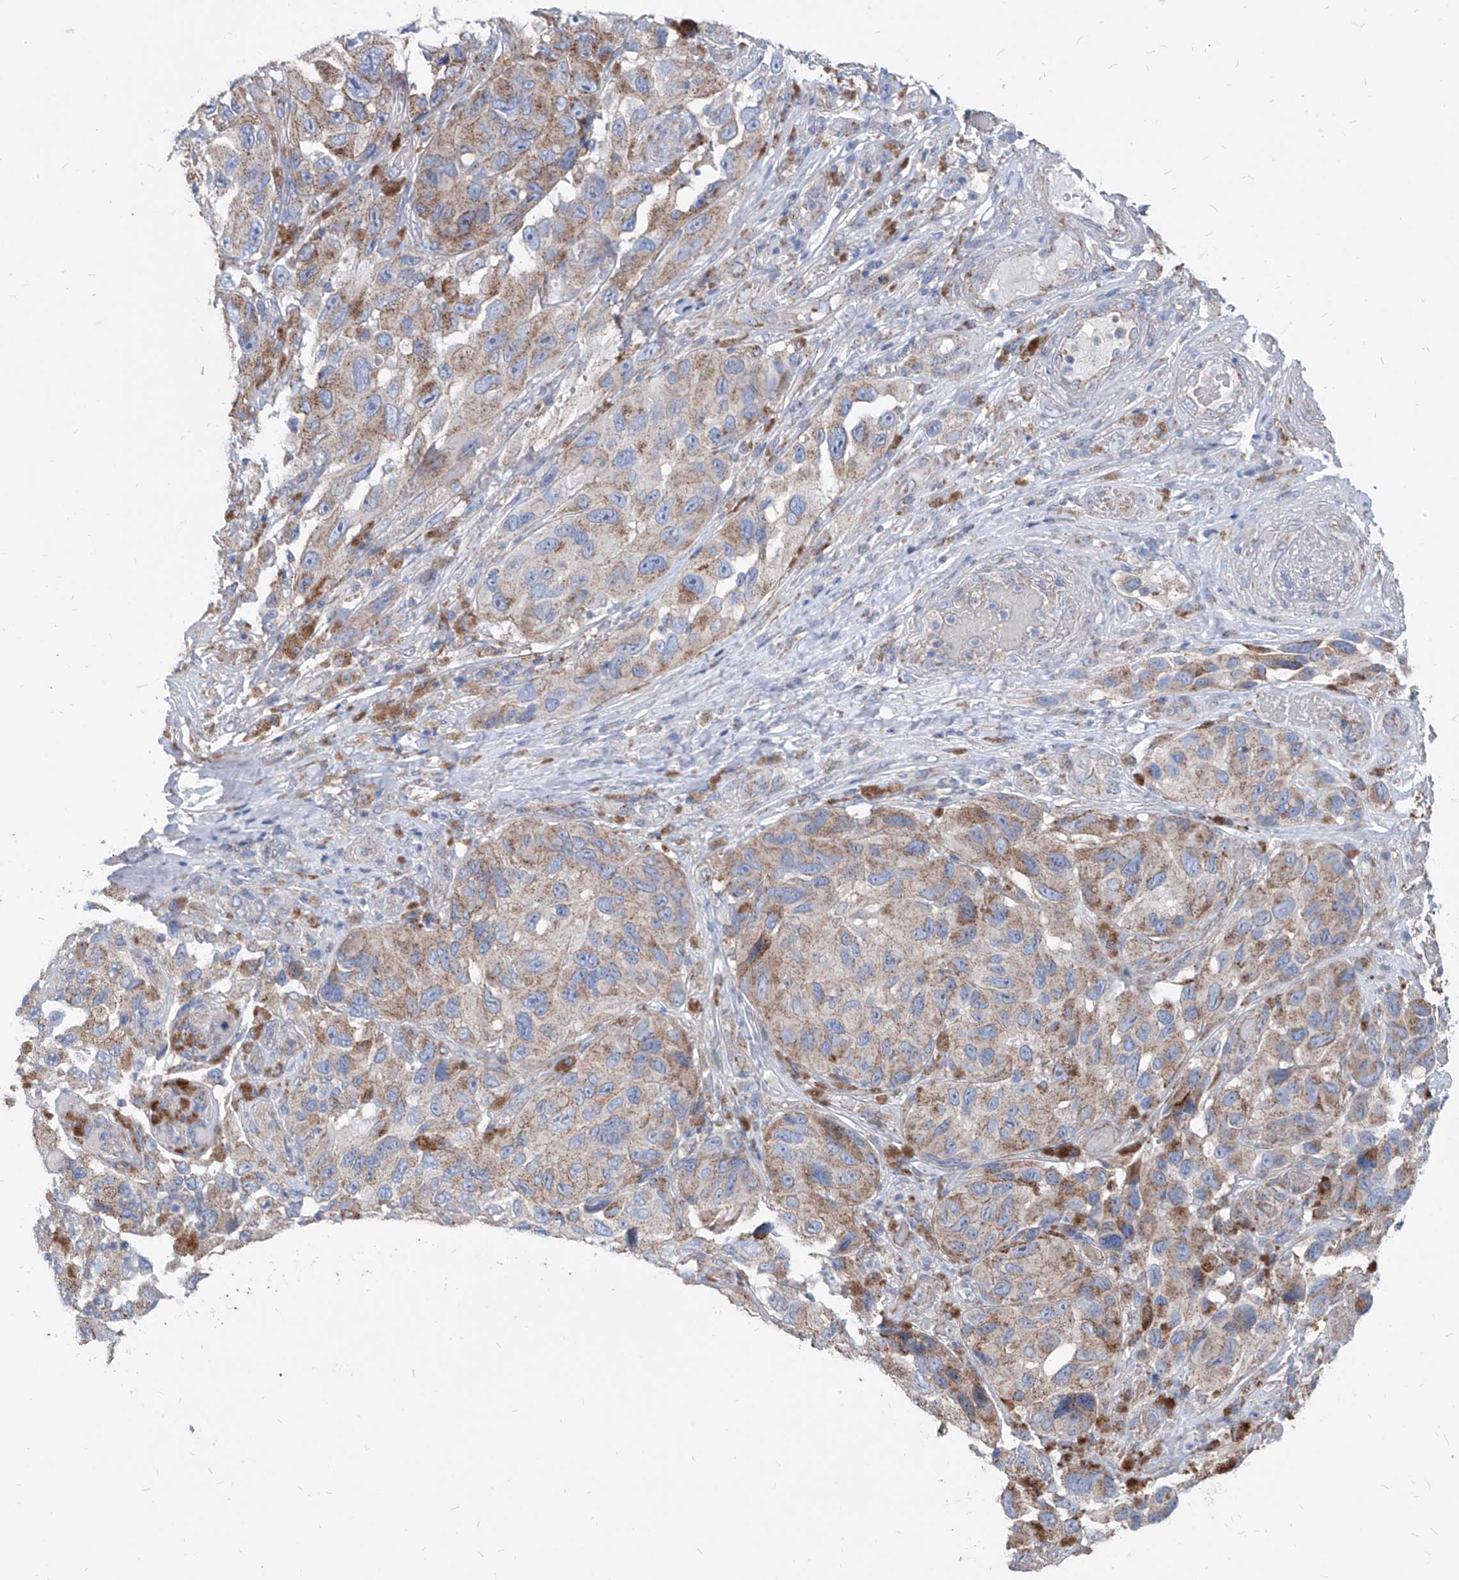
{"staining": {"intensity": "moderate", "quantity": "25%-75%", "location": "cytoplasmic/membranous"}, "tissue": "melanoma", "cell_type": "Tumor cells", "image_type": "cancer", "snomed": [{"axis": "morphology", "description": "Malignant melanoma, NOS"}, {"axis": "topography", "description": "Skin"}], "caption": "Malignant melanoma was stained to show a protein in brown. There is medium levels of moderate cytoplasmic/membranous staining in about 25%-75% of tumor cells.", "gene": "AGPS", "patient": {"sex": "female", "age": 73}}